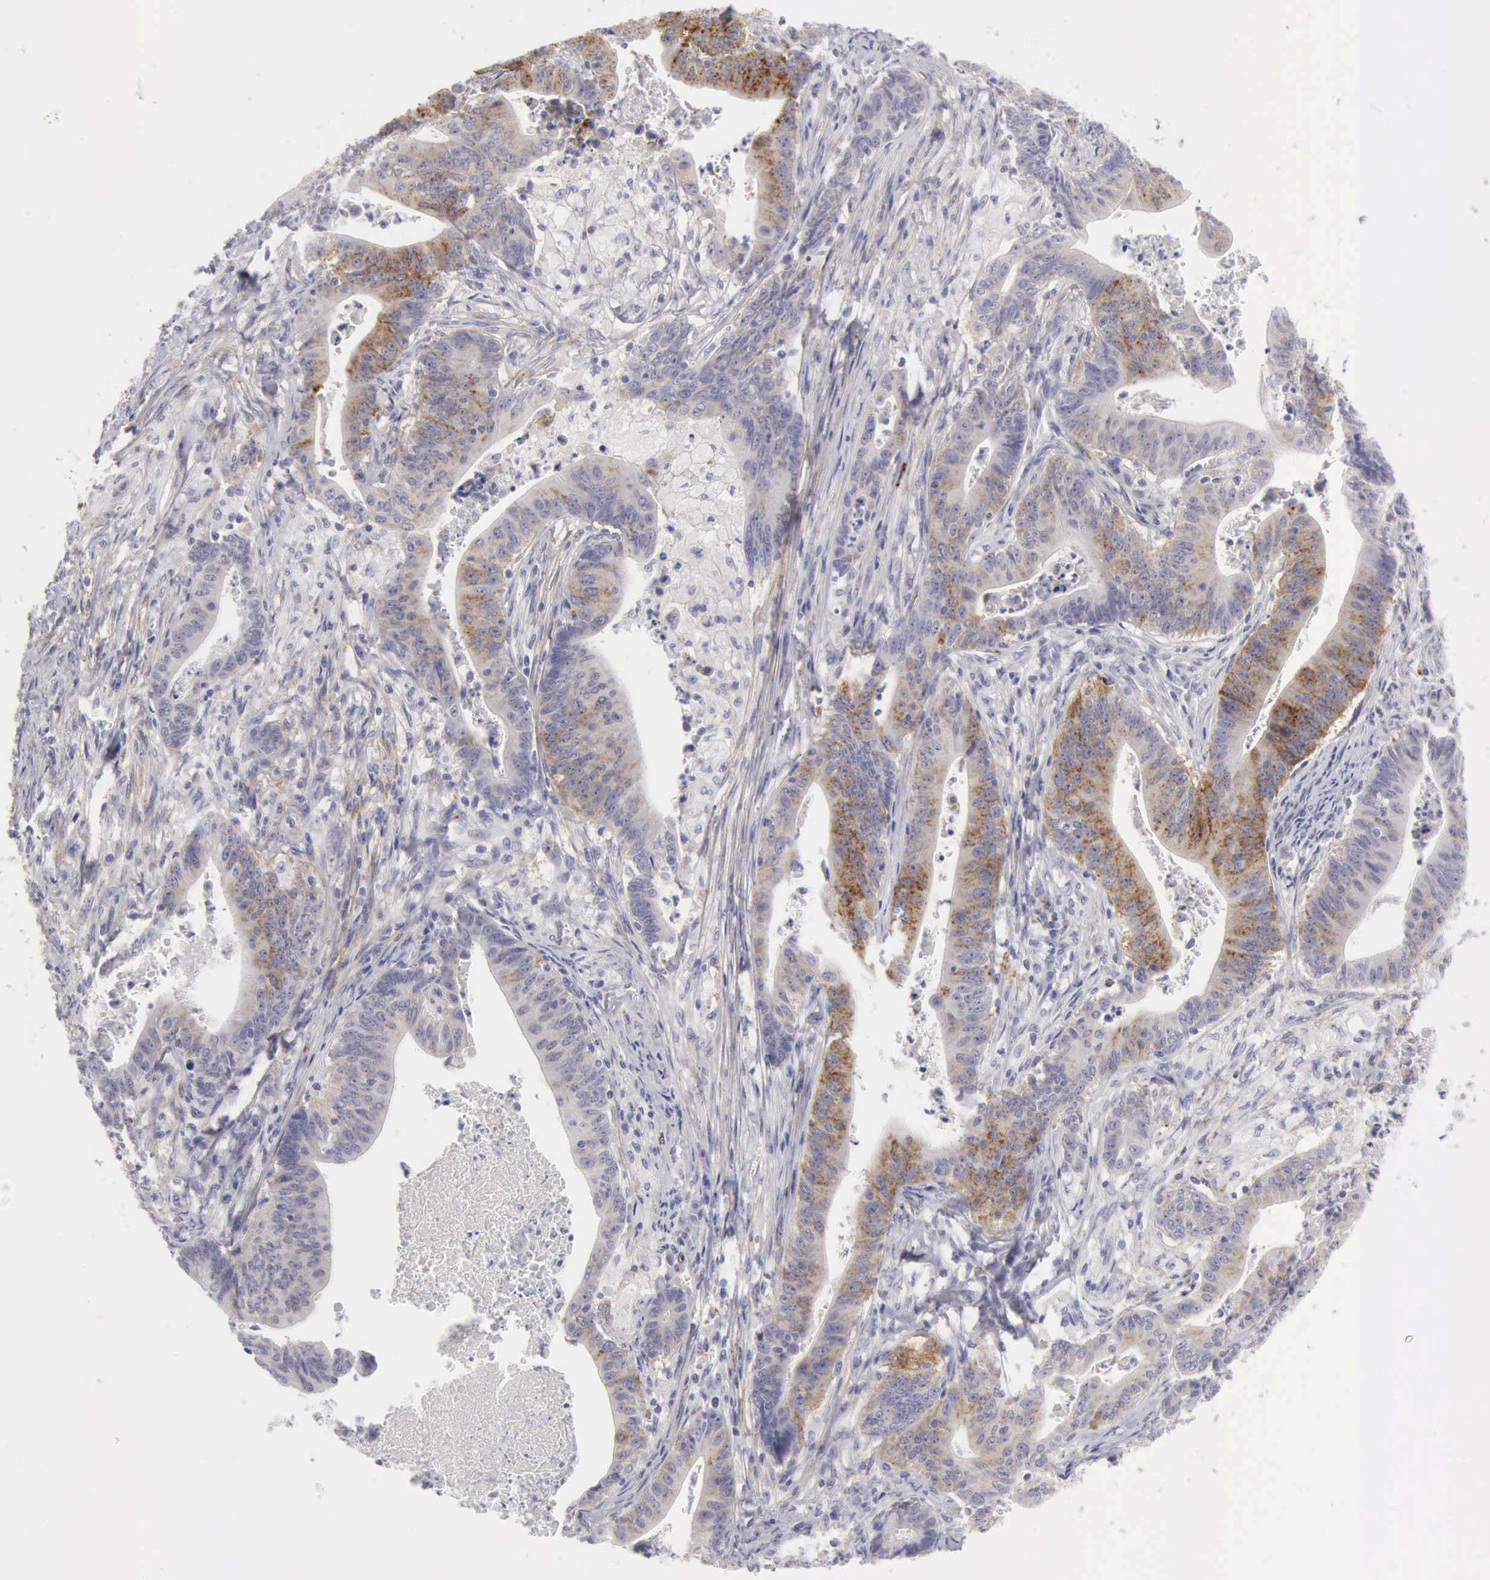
{"staining": {"intensity": "moderate", "quantity": "25%-75%", "location": "cytoplasmic/membranous"}, "tissue": "stomach cancer", "cell_type": "Tumor cells", "image_type": "cancer", "snomed": [{"axis": "morphology", "description": "Adenocarcinoma, NOS"}, {"axis": "topography", "description": "Stomach, lower"}], "caption": "Stomach cancer (adenocarcinoma) tissue displays moderate cytoplasmic/membranous expression in about 25%-75% of tumor cells", "gene": "TFRC", "patient": {"sex": "female", "age": 86}}